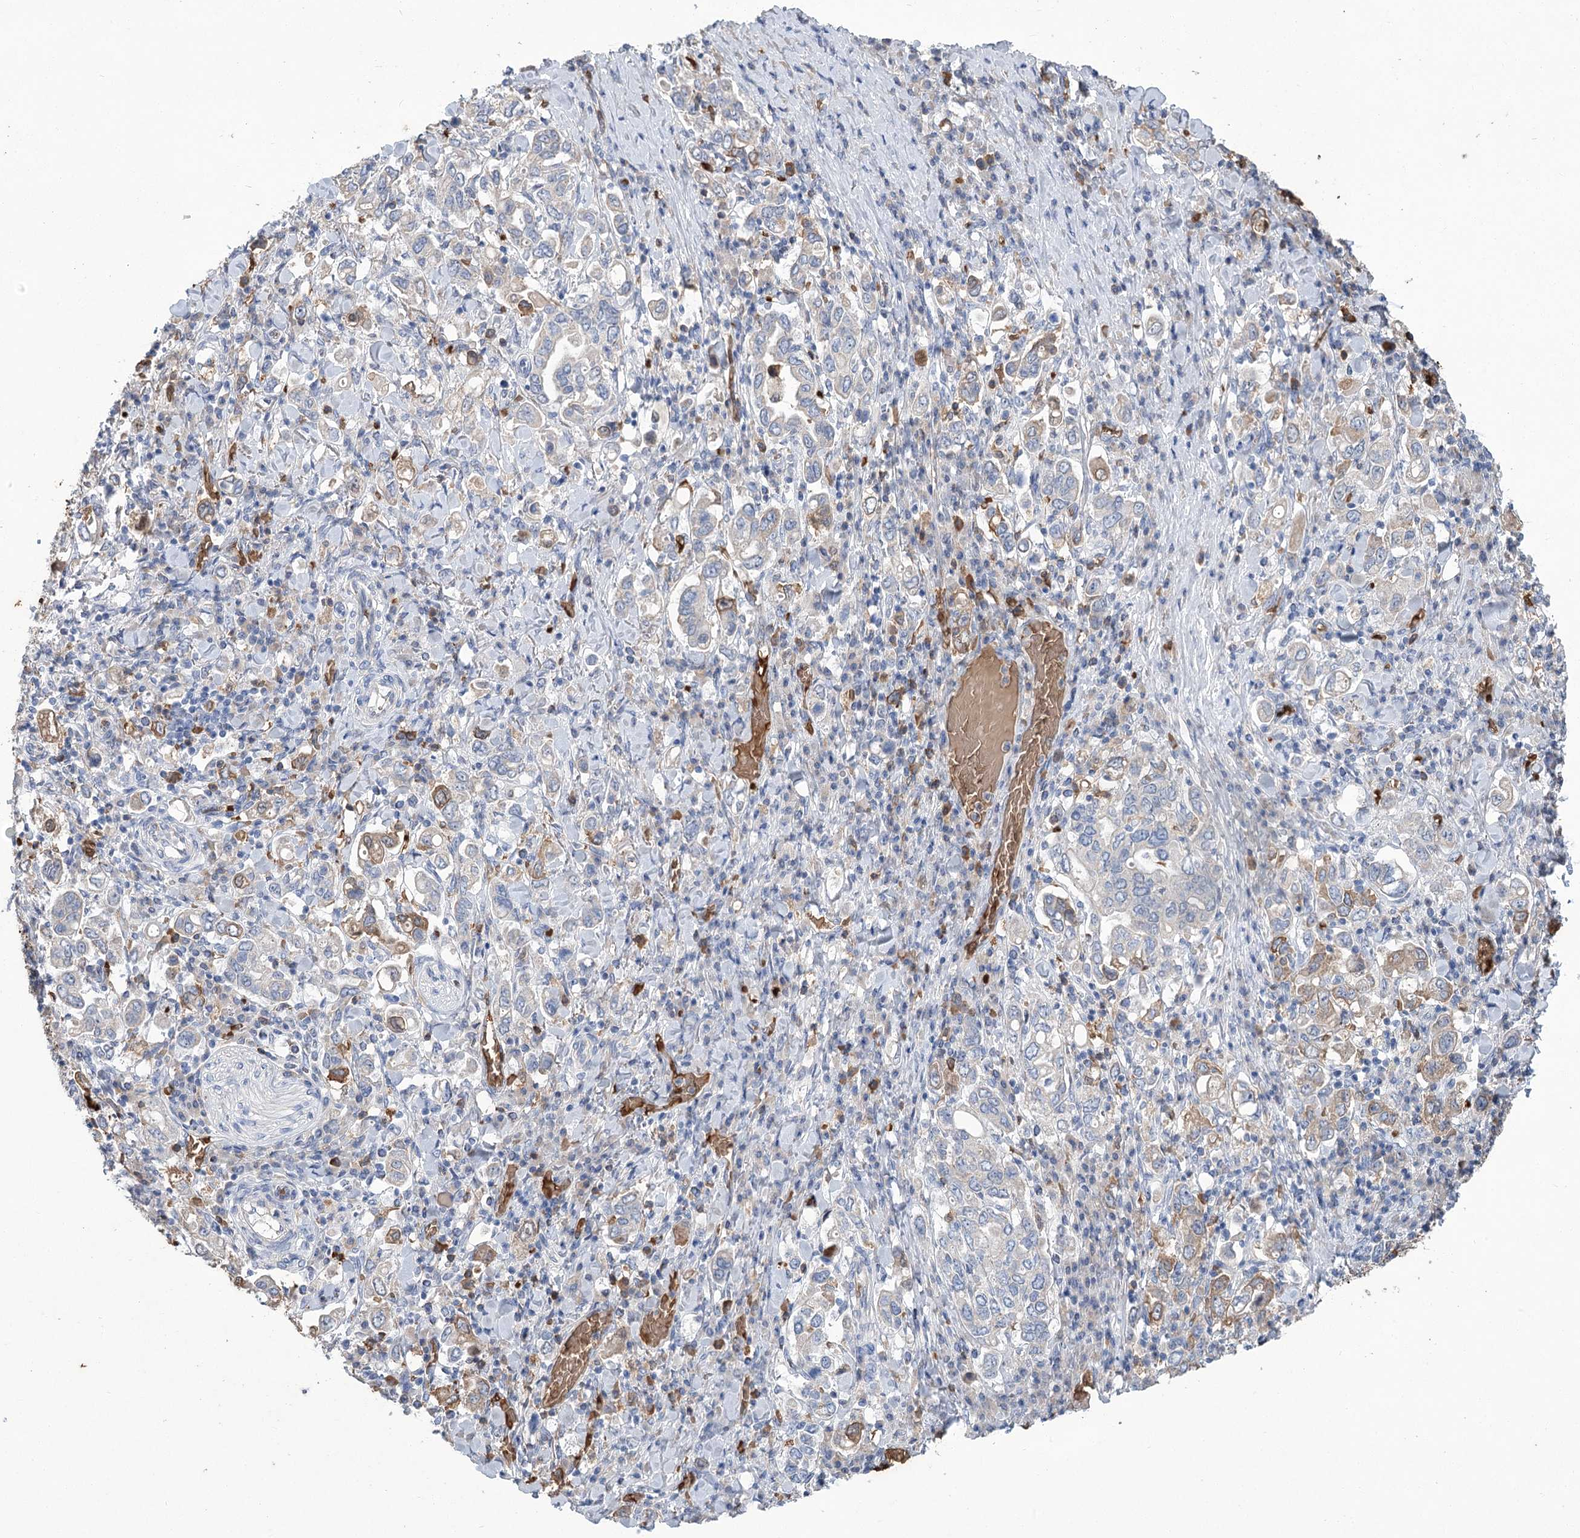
{"staining": {"intensity": "weak", "quantity": "<25%", "location": "cytoplasmic/membranous"}, "tissue": "stomach cancer", "cell_type": "Tumor cells", "image_type": "cancer", "snomed": [{"axis": "morphology", "description": "Adenocarcinoma, NOS"}, {"axis": "topography", "description": "Stomach, upper"}], "caption": "This is a image of immunohistochemistry (IHC) staining of adenocarcinoma (stomach), which shows no positivity in tumor cells.", "gene": "HBA1", "patient": {"sex": "male", "age": 62}}